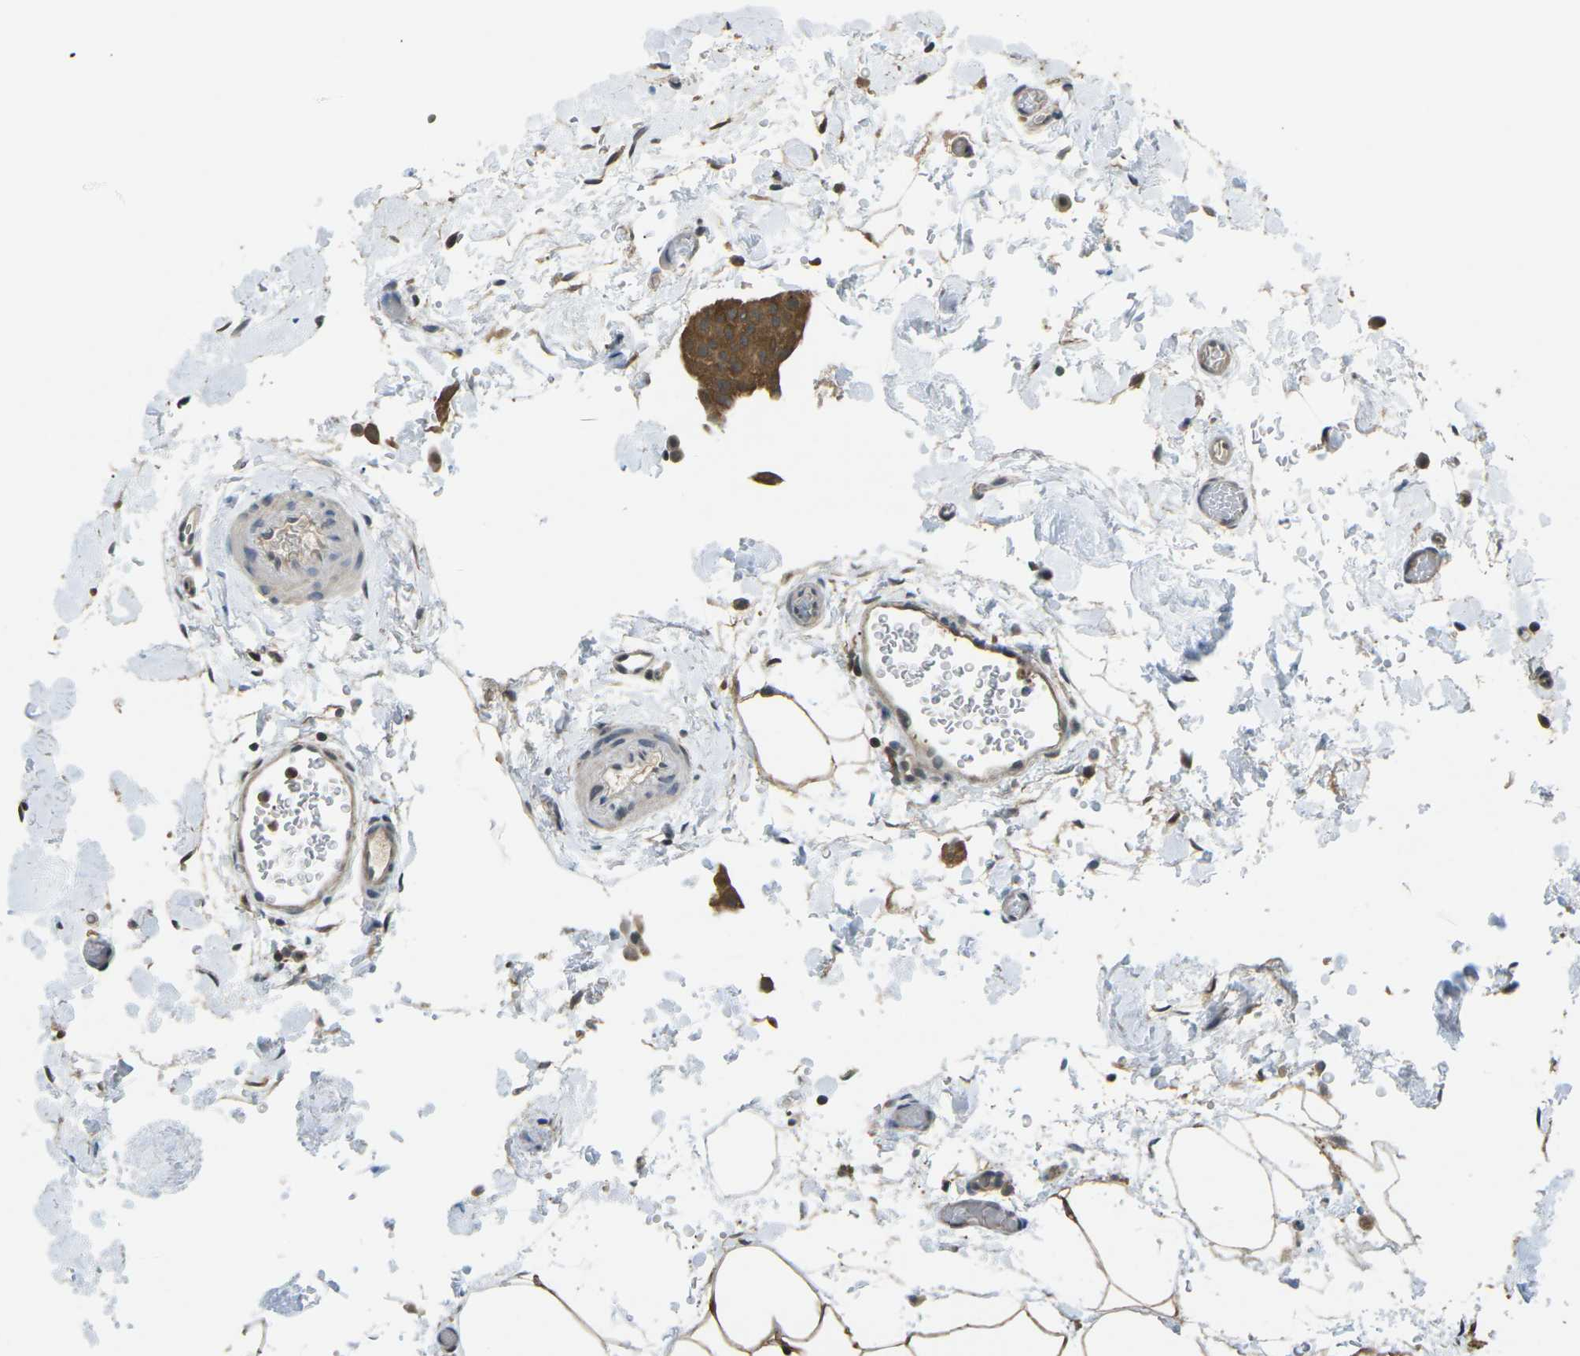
{"staining": {"intensity": "moderate", "quantity": ">75%", "location": "cytoplasmic/membranous"}, "tissue": "urothelial cancer", "cell_type": "Tumor cells", "image_type": "cancer", "snomed": [{"axis": "morphology", "description": "Urothelial carcinoma, Low grade"}, {"axis": "topography", "description": "Urinary bladder"}], "caption": "Low-grade urothelial carcinoma tissue reveals moderate cytoplasmic/membranous expression in approximately >75% of tumor cells The staining is performed using DAB (3,3'-diaminobenzidine) brown chromogen to label protein expression. The nuclei are counter-stained blue using hematoxylin.", "gene": "PIEZO2", "patient": {"sex": "female", "age": 60}}